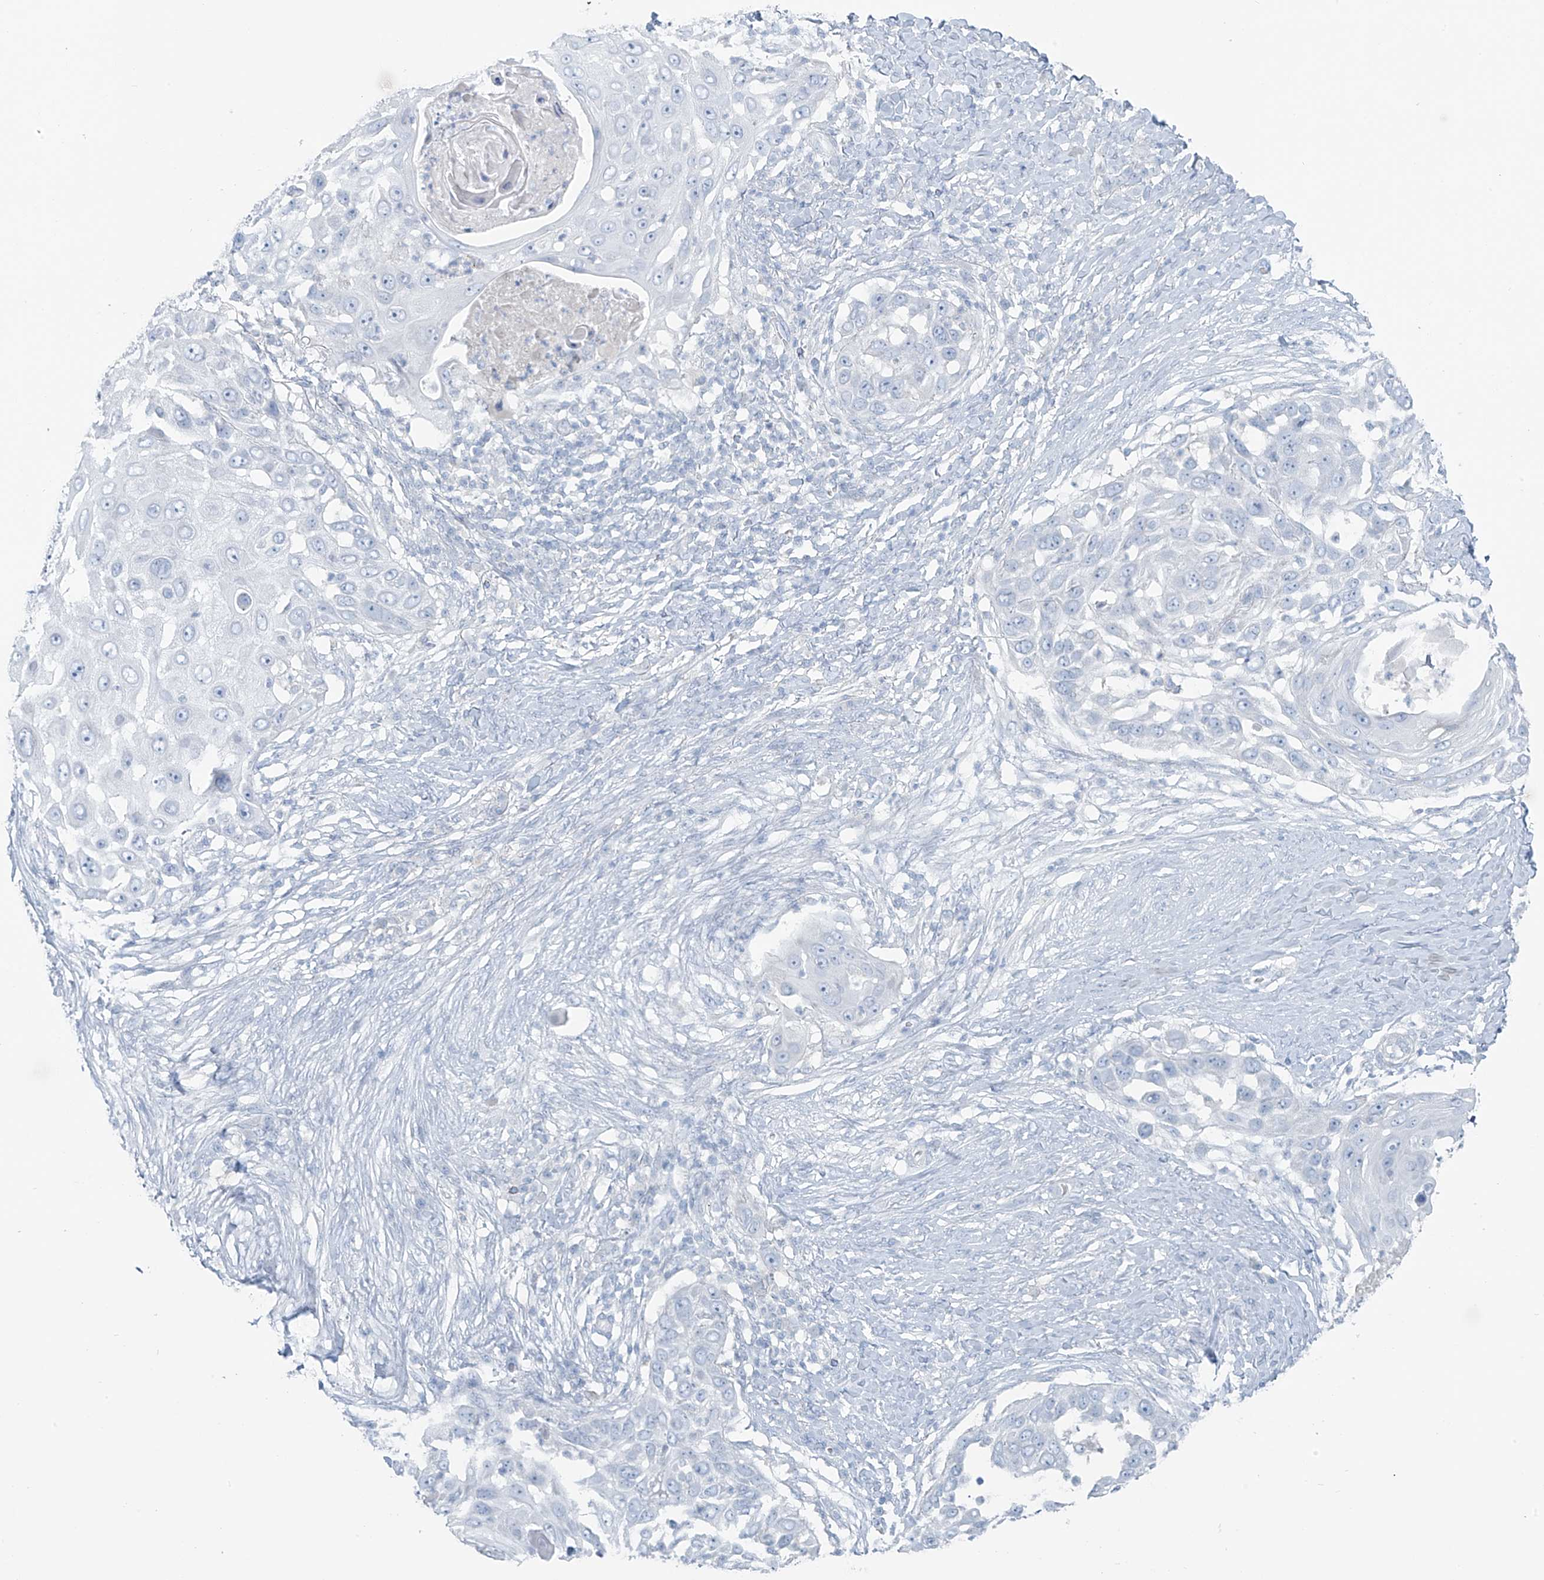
{"staining": {"intensity": "negative", "quantity": "none", "location": "none"}, "tissue": "skin cancer", "cell_type": "Tumor cells", "image_type": "cancer", "snomed": [{"axis": "morphology", "description": "Squamous cell carcinoma, NOS"}, {"axis": "topography", "description": "Skin"}], "caption": "Squamous cell carcinoma (skin) stained for a protein using immunohistochemistry shows no staining tumor cells.", "gene": "SLC25A43", "patient": {"sex": "female", "age": 44}}